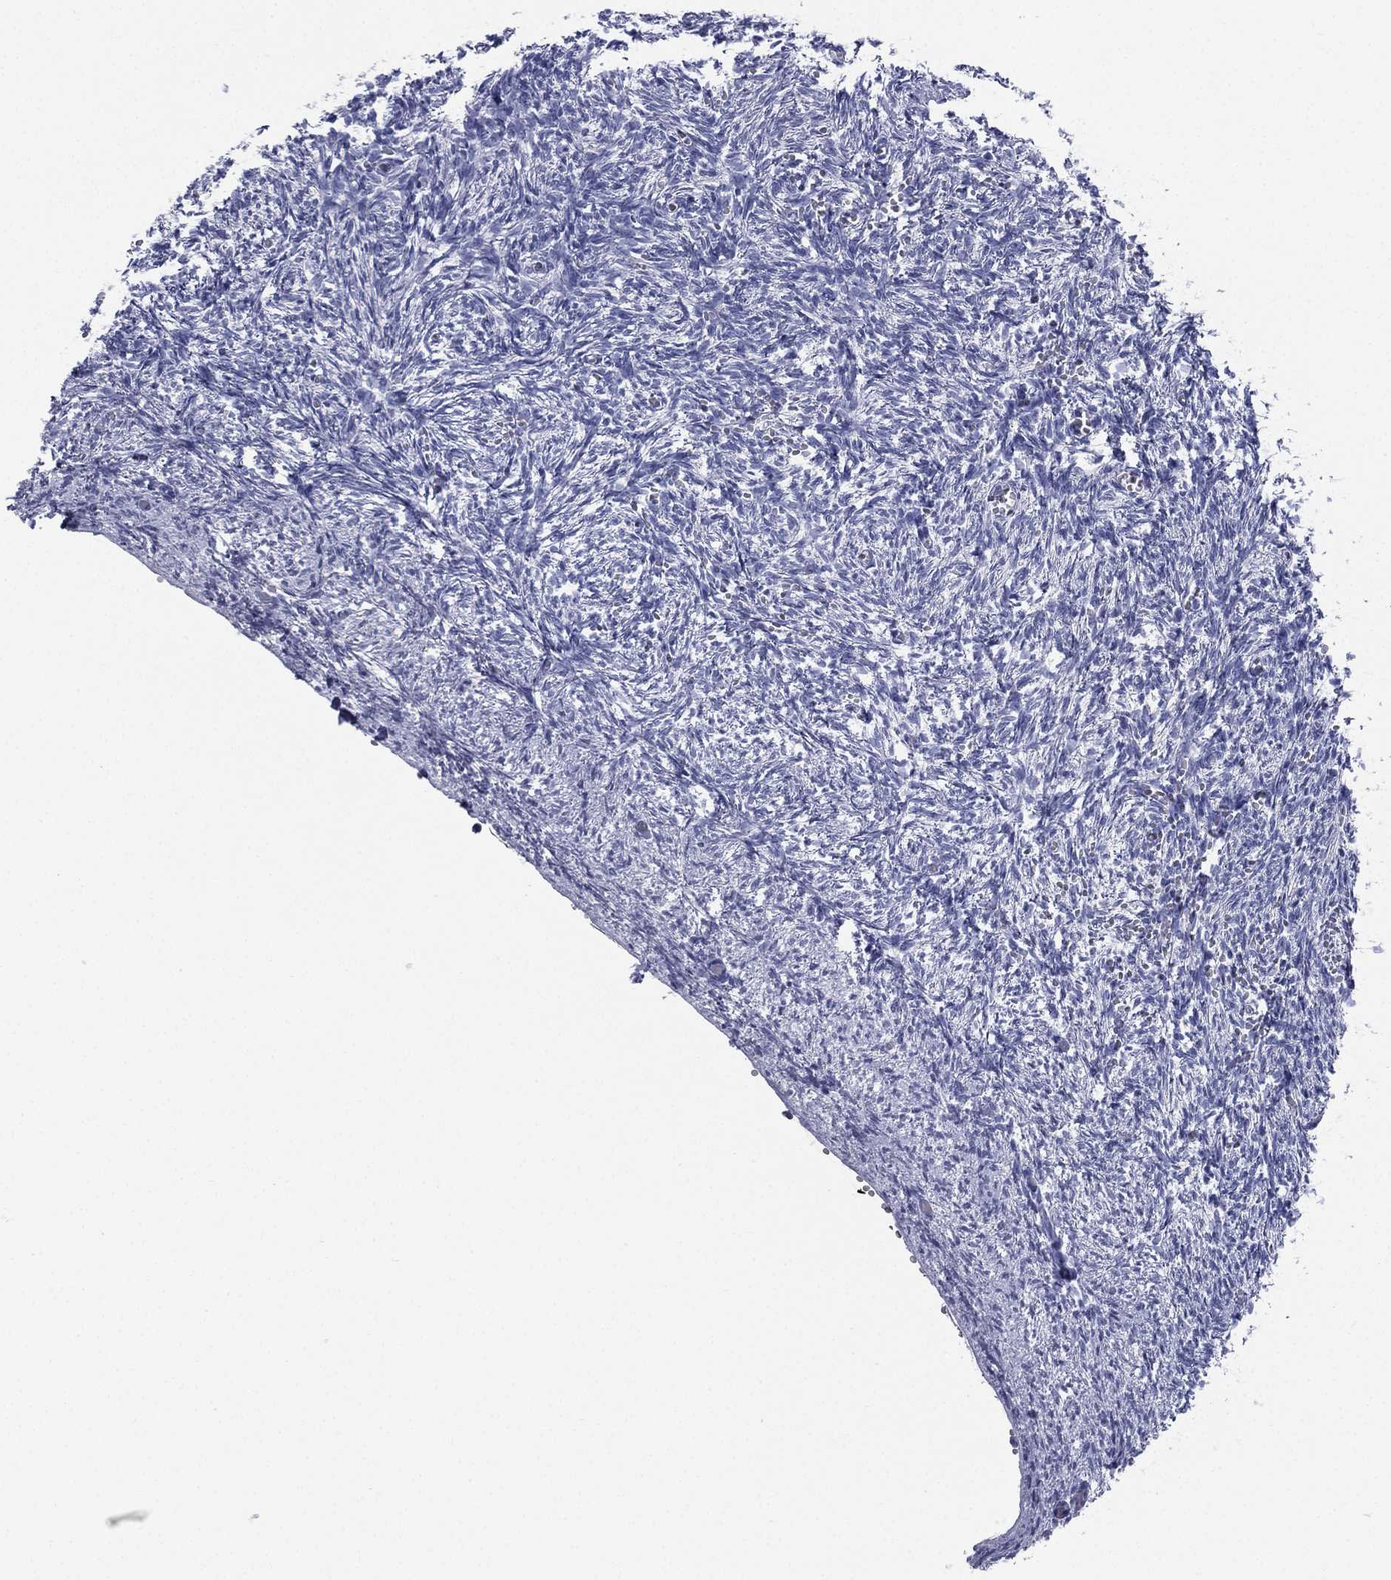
{"staining": {"intensity": "negative", "quantity": "none", "location": "none"}, "tissue": "ovary", "cell_type": "Ovarian stroma cells", "image_type": "normal", "snomed": [{"axis": "morphology", "description": "Normal tissue, NOS"}, {"axis": "topography", "description": "Ovary"}], "caption": "Immunohistochemical staining of benign ovary demonstrates no significant expression in ovarian stroma cells.", "gene": "FCER2", "patient": {"sex": "female", "age": 43}}